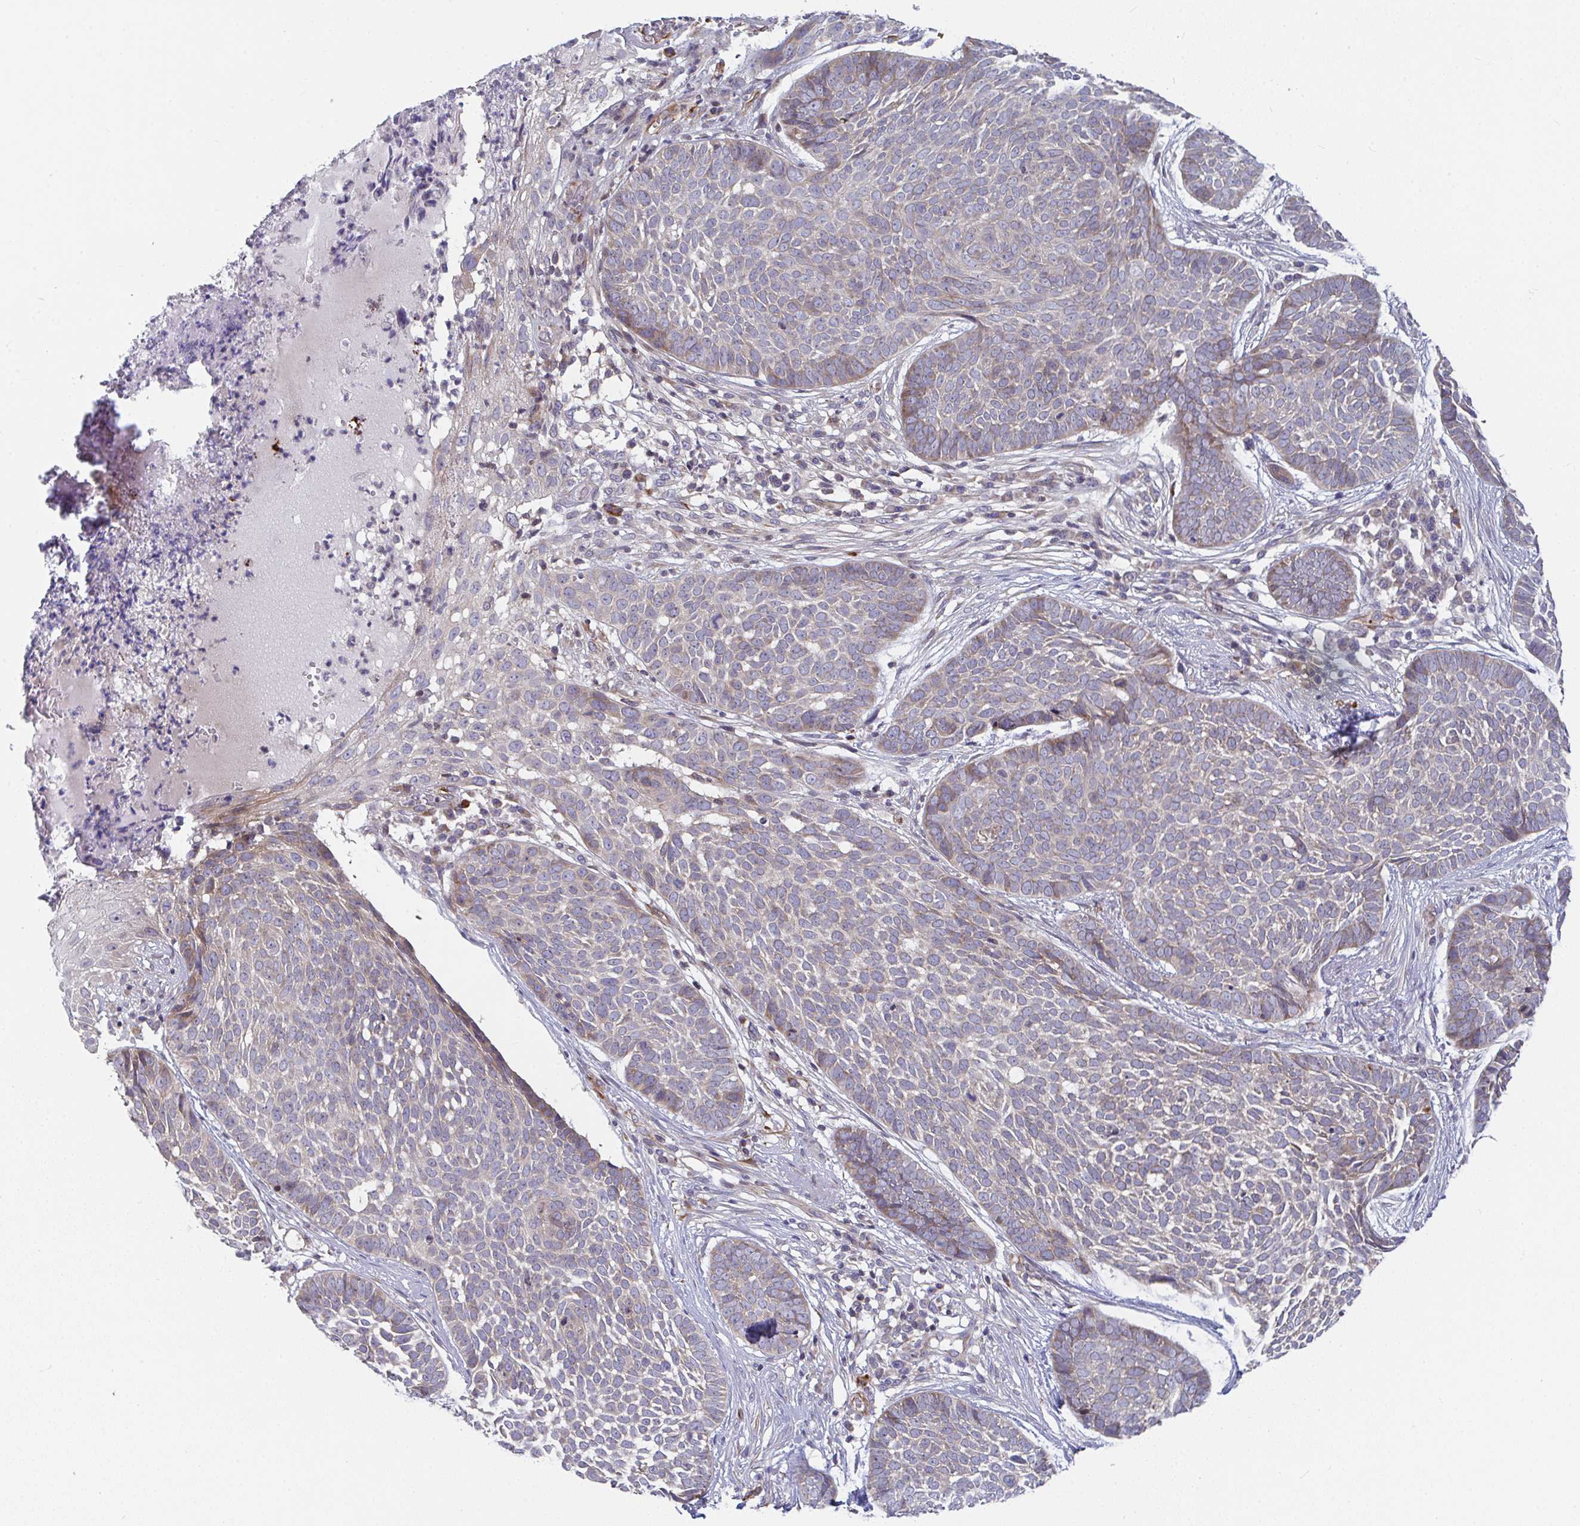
{"staining": {"intensity": "weak", "quantity": "25%-75%", "location": "cytoplasmic/membranous"}, "tissue": "skin cancer", "cell_type": "Tumor cells", "image_type": "cancer", "snomed": [{"axis": "morphology", "description": "Basal cell carcinoma"}, {"axis": "topography", "description": "Skin"}], "caption": "Protein expression analysis of human skin cancer (basal cell carcinoma) reveals weak cytoplasmic/membranous expression in approximately 25%-75% of tumor cells.", "gene": "EIF1AD", "patient": {"sex": "female", "age": 89}}